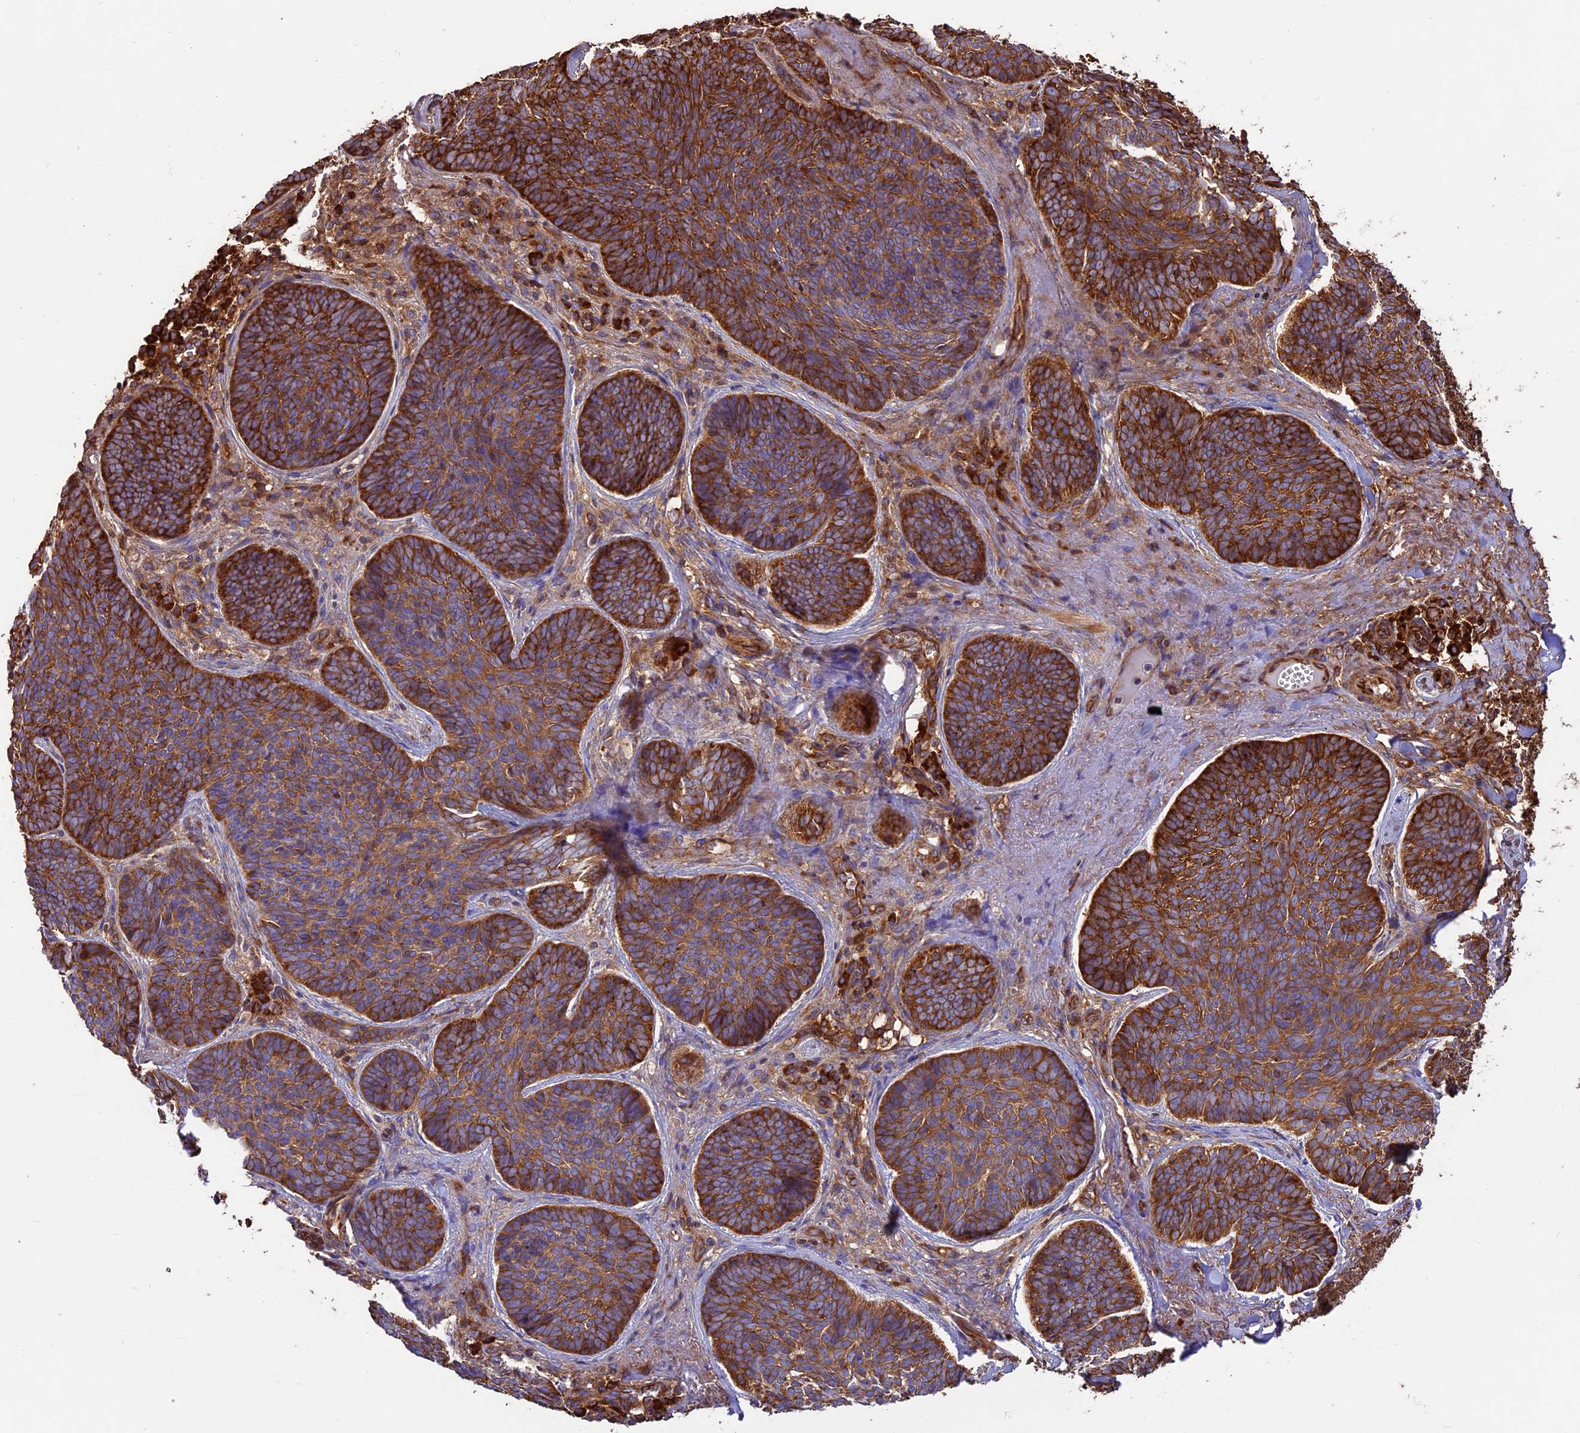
{"staining": {"intensity": "strong", "quantity": ">75%", "location": "cytoplasmic/membranous"}, "tissue": "skin cancer", "cell_type": "Tumor cells", "image_type": "cancer", "snomed": [{"axis": "morphology", "description": "Basal cell carcinoma"}, {"axis": "topography", "description": "Skin"}], "caption": "About >75% of tumor cells in skin cancer demonstrate strong cytoplasmic/membranous protein staining as visualized by brown immunohistochemical staining.", "gene": "KARS1", "patient": {"sex": "female", "age": 74}}